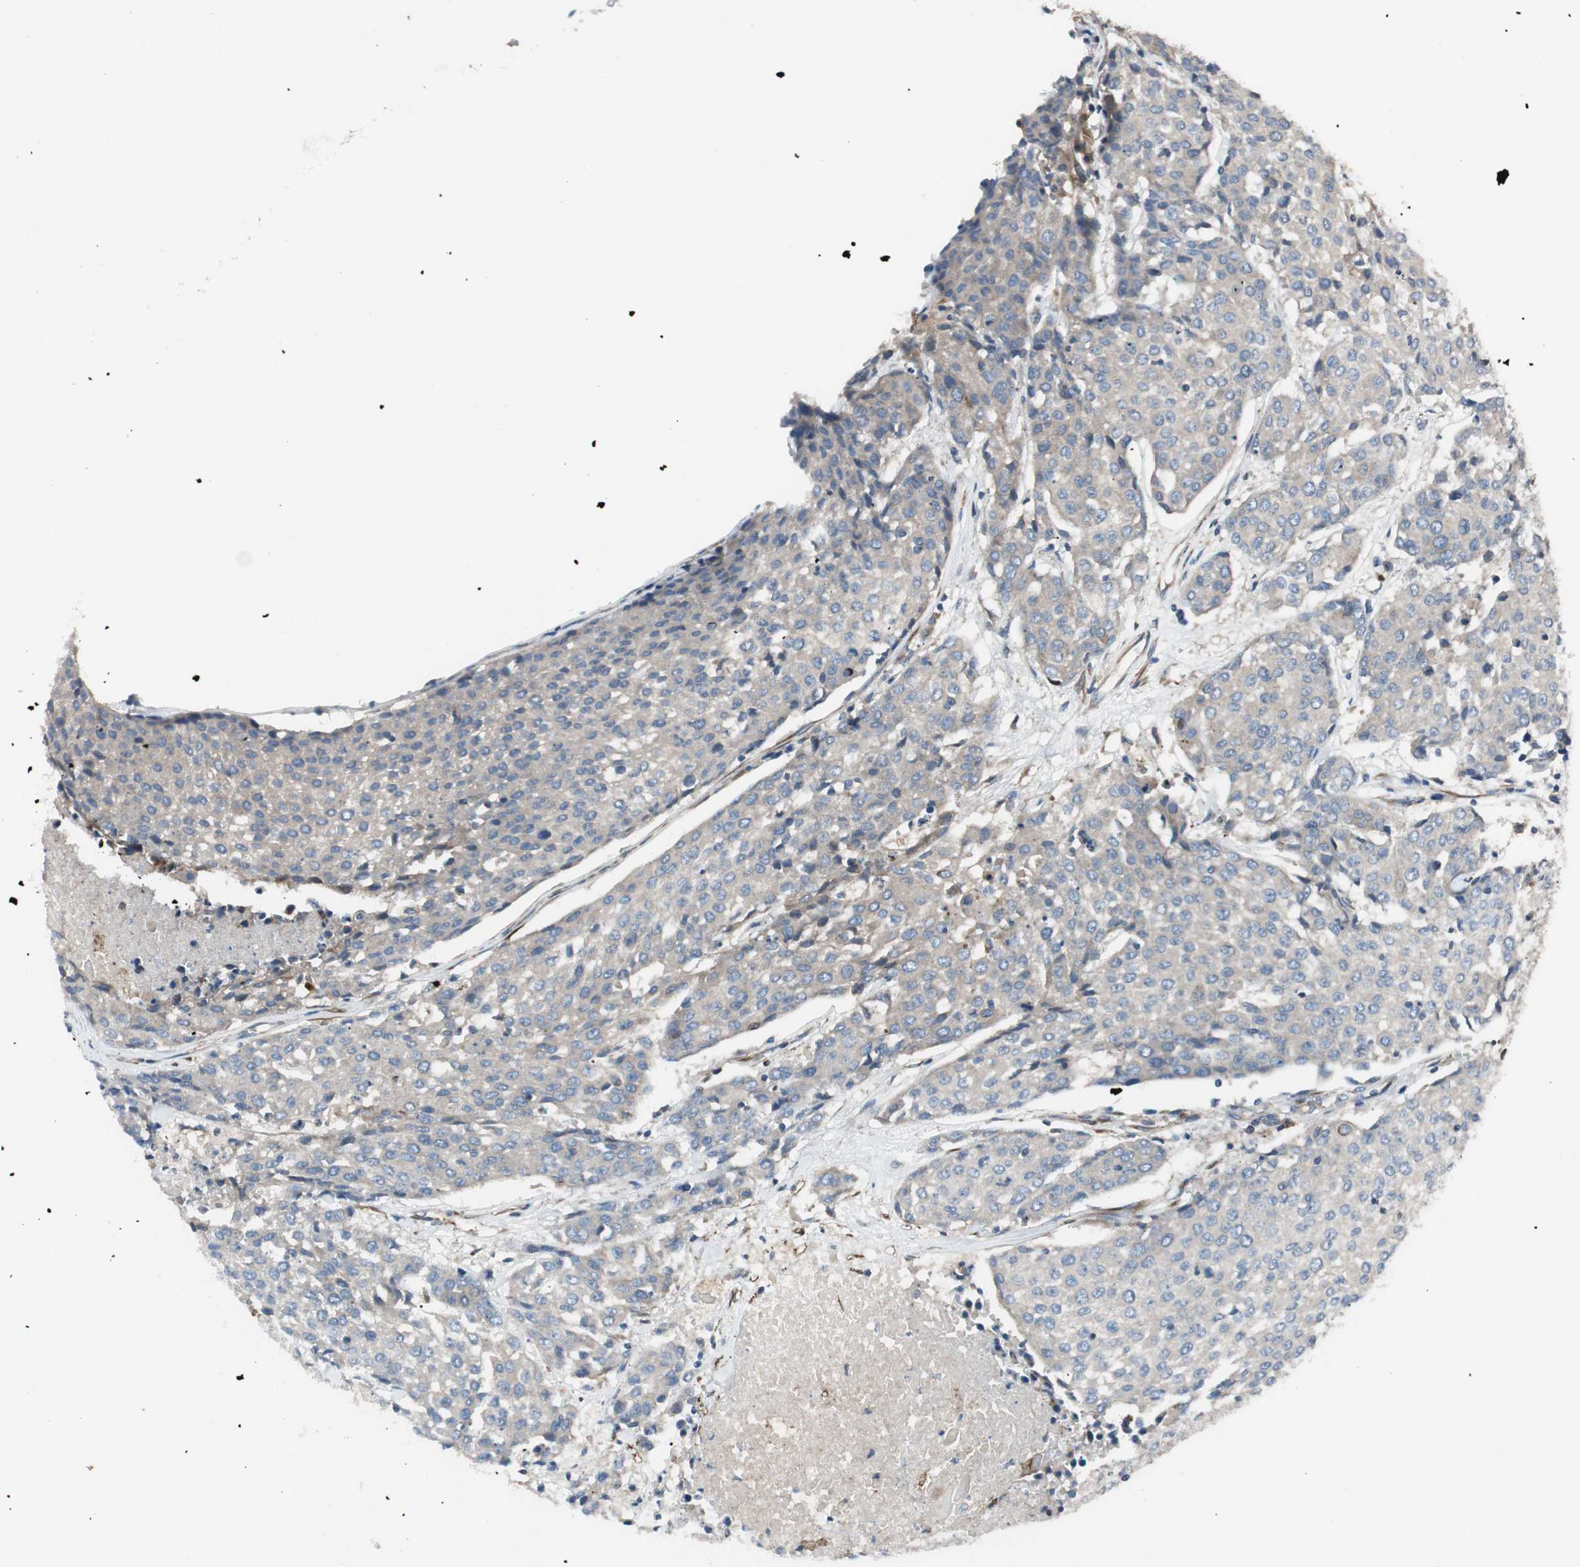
{"staining": {"intensity": "weak", "quantity": ">75%", "location": "cytoplasmic/membranous"}, "tissue": "urothelial cancer", "cell_type": "Tumor cells", "image_type": "cancer", "snomed": [{"axis": "morphology", "description": "Urothelial carcinoma, High grade"}, {"axis": "topography", "description": "Urinary bladder"}], "caption": "Weak cytoplasmic/membranous protein expression is present in about >75% of tumor cells in urothelial carcinoma (high-grade).", "gene": "PRKG1", "patient": {"sex": "female", "age": 85}}